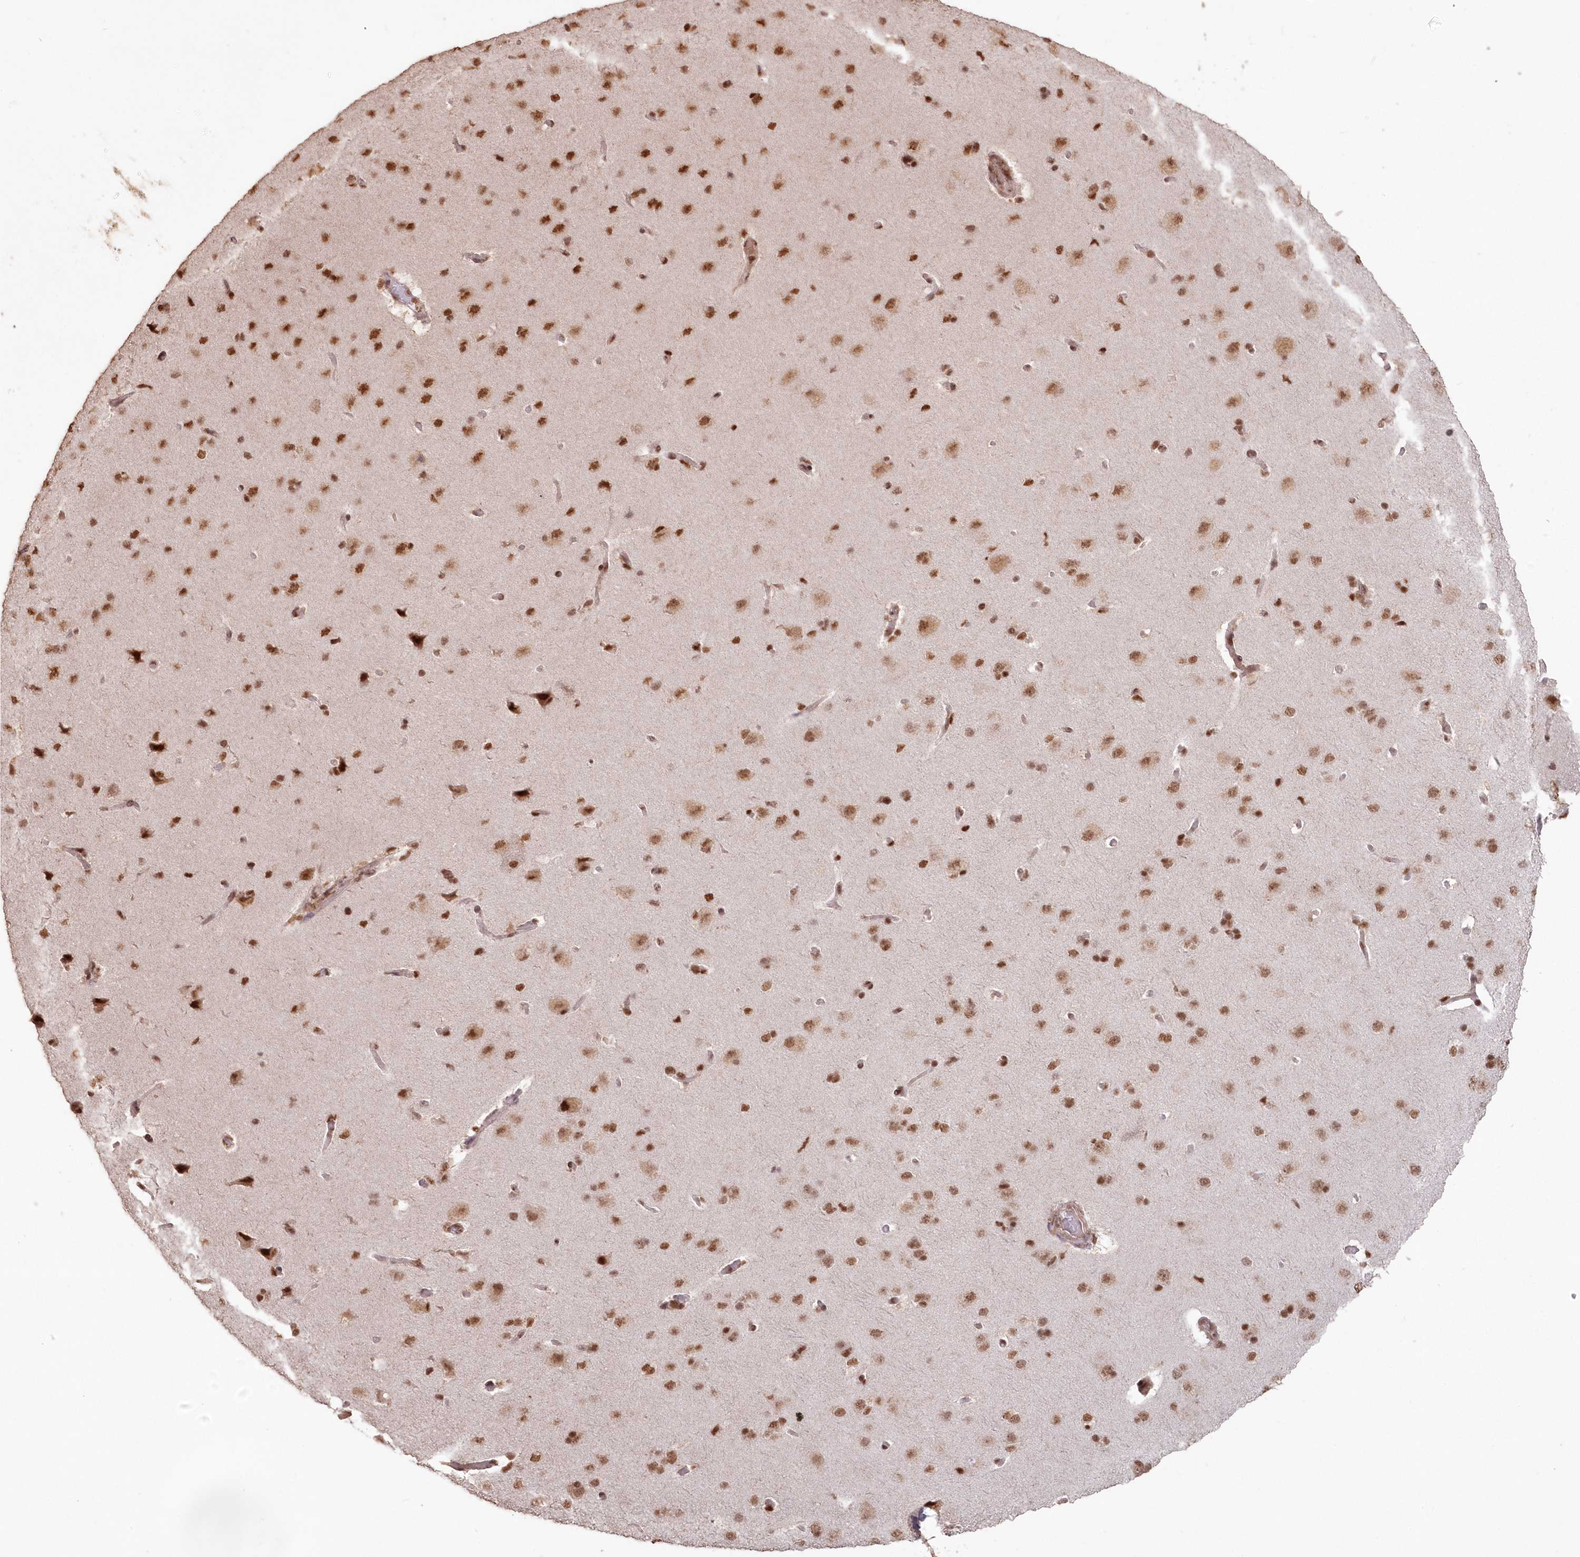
{"staining": {"intensity": "weak", "quantity": ">75%", "location": "cytoplasmic/membranous"}, "tissue": "cerebral cortex", "cell_type": "Endothelial cells", "image_type": "normal", "snomed": [{"axis": "morphology", "description": "Normal tissue, NOS"}, {"axis": "topography", "description": "Cerebral cortex"}], "caption": "DAB immunohistochemical staining of benign cerebral cortex reveals weak cytoplasmic/membranous protein positivity in approximately >75% of endothelial cells. (IHC, brightfield microscopy, high magnification).", "gene": "PDS5A", "patient": {"sex": "male", "age": 62}}